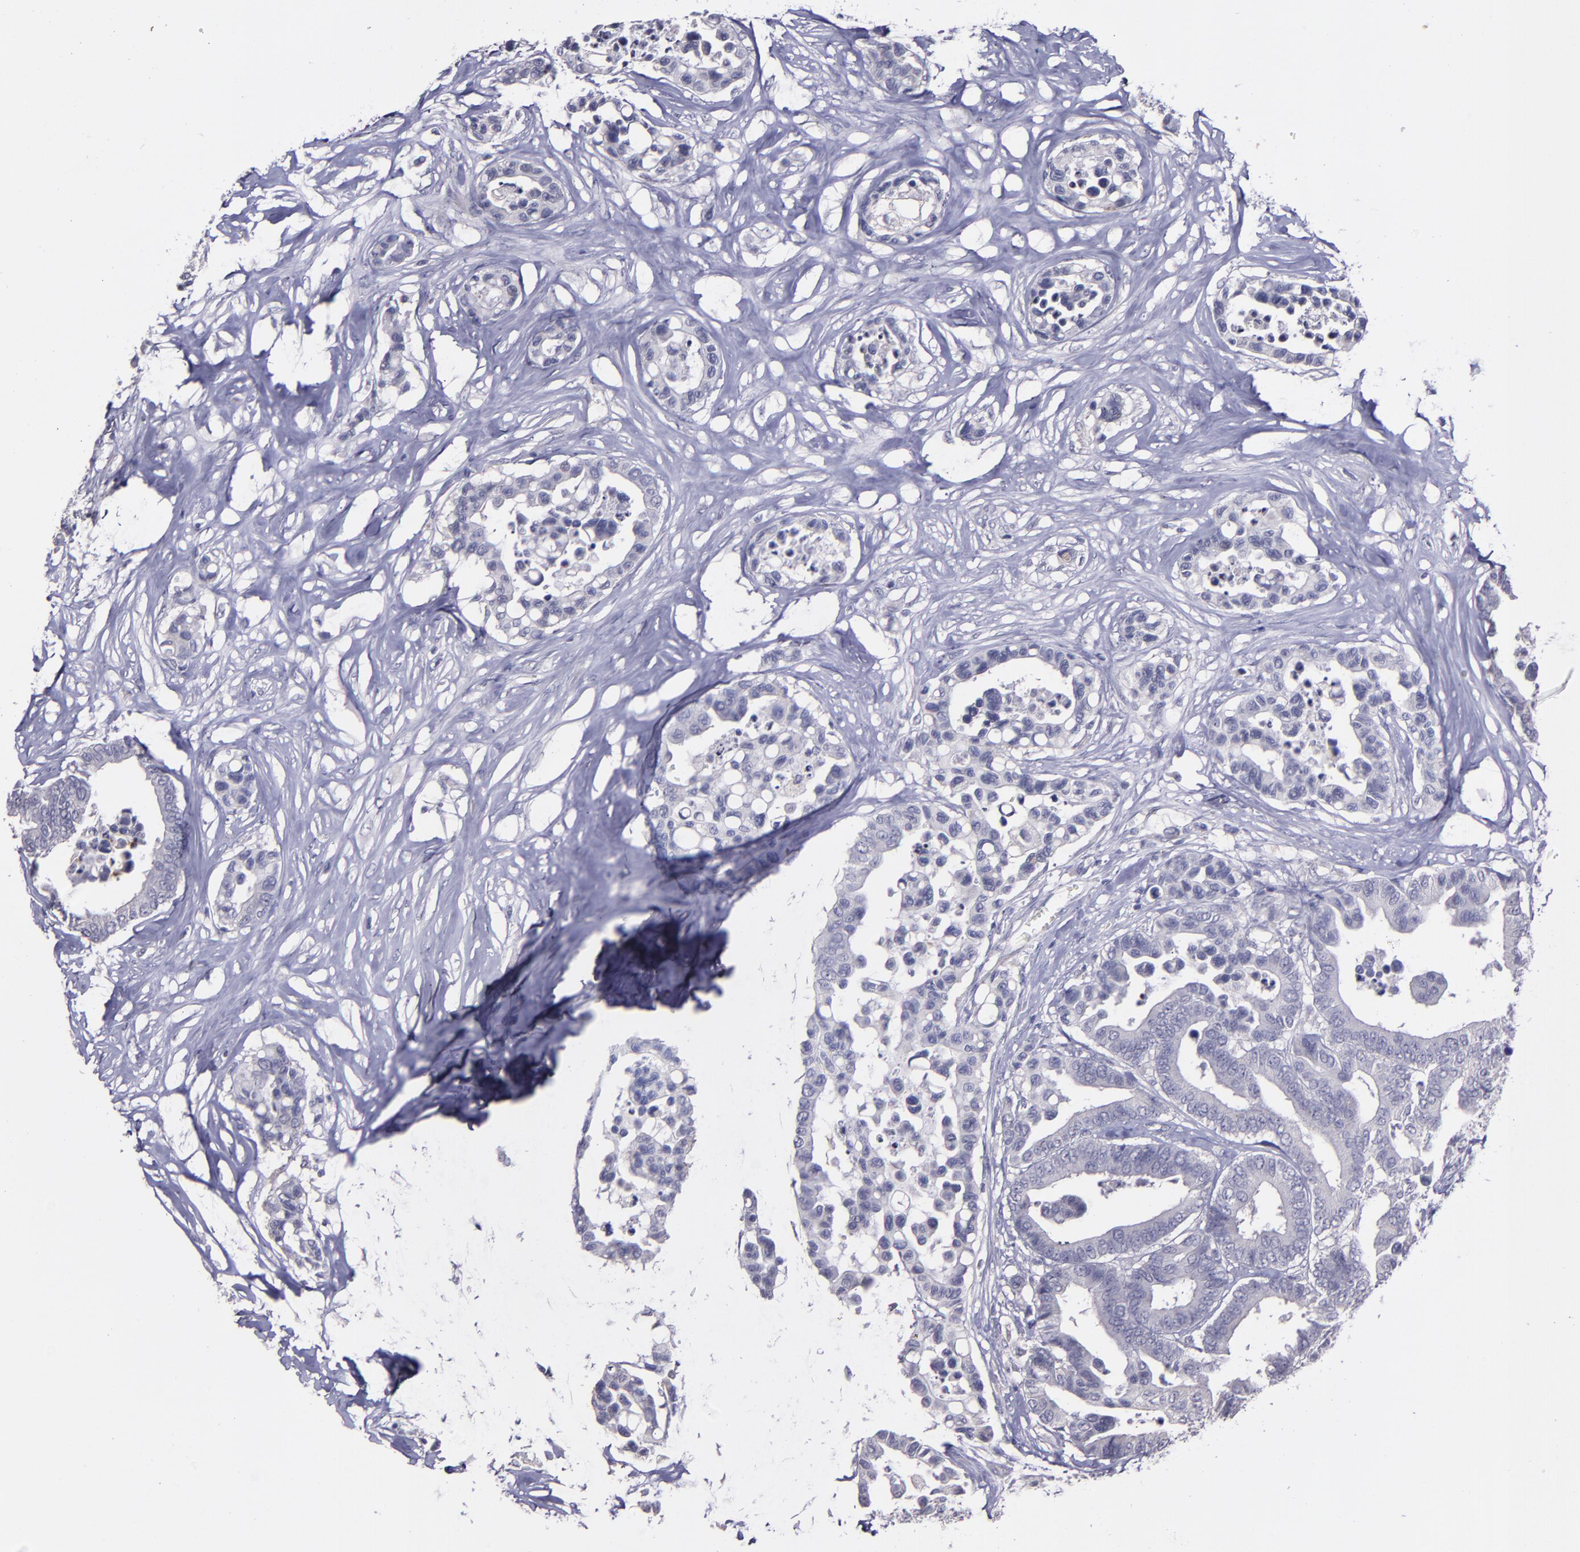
{"staining": {"intensity": "negative", "quantity": "none", "location": "none"}, "tissue": "colorectal cancer", "cell_type": "Tumor cells", "image_type": "cancer", "snomed": [{"axis": "morphology", "description": "Adenocarcinoma, NOS"}, {"axis": "topography", "description": "Colon"}], "caption": "This is a image of immunohistochemistry staining of colorectal cancer, which shows no positivity in tumor cells.", "gene": "MASP1", "patient": {"sex": "male", "age": 82}}